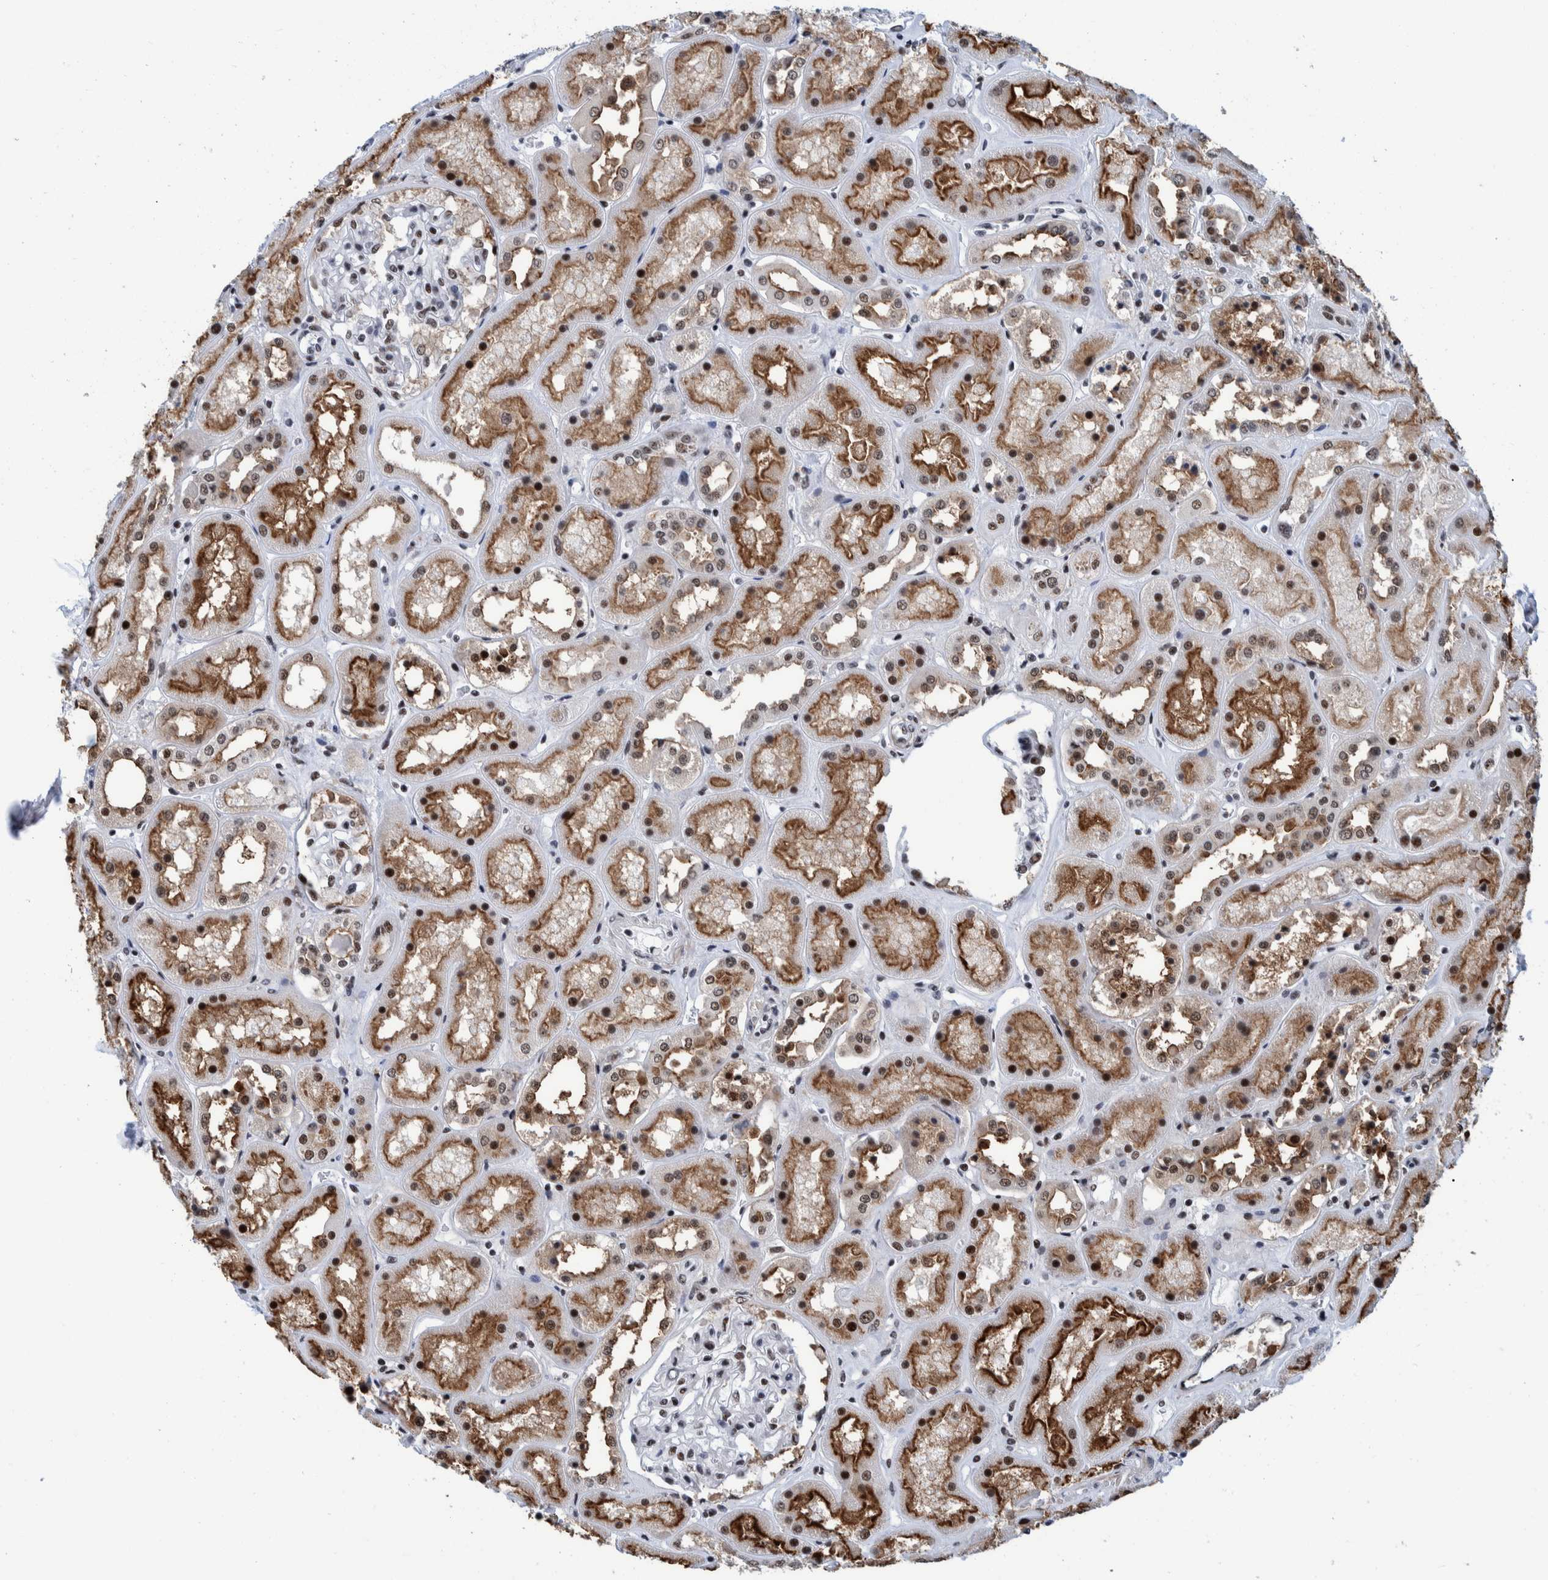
{"staining": {"intensity": "moderate", "quantity": "25%-75%", "location": "nuclear"}, "tissue": "kidney", "cell_type": "Cells in glomeruli", "image_type": "normal", "snomed": [{"axis": "morphology", "description": "Normal tissue, NOS"}, {"axis": "topography", "description": "Kidney"}], "caption": "Immunohistochemical staining of normal human kidney demonstrates medium levels of moderate nuclear positivity in about 25%-75% of cells in glomeruli.", "gene": "EFTUD2", "patient": {"sex": "male", "age": 70}}